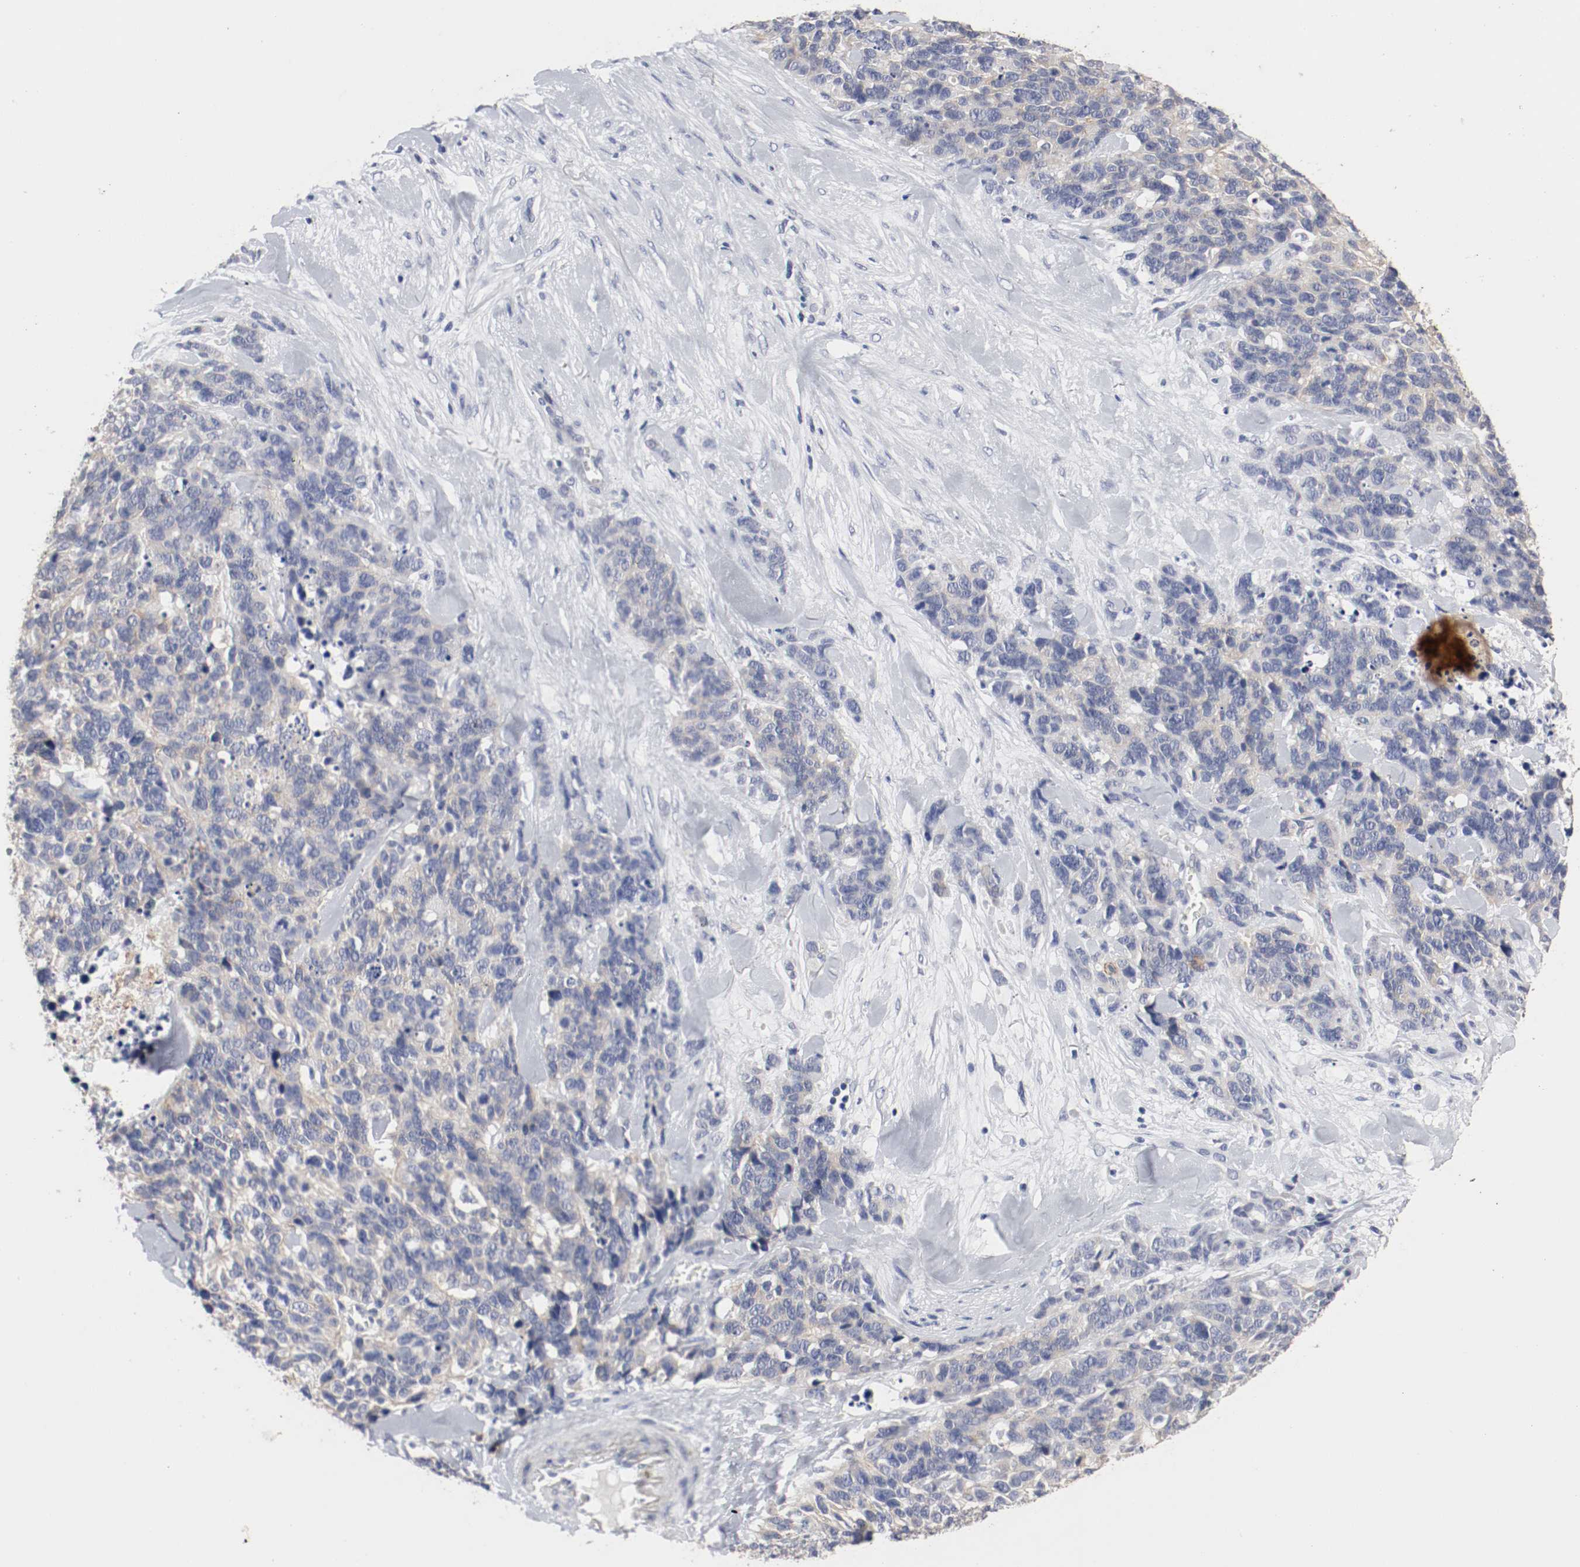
{"staining": {"intensity": "negative", "quantity": "none", "location": "none"}, "tissue": "lung cancer", "cell_type": "Tumor cells", "image_type": "cancer", "snomed": [{"axis": "morphology", "description": "Neoplasm, malignant, NOS"}, {"axis": "topography", "description": "Lung"}], "caption": "Immunohistochemistry (IHC) image of lung cancer (neoplasm (malignant)) stained for a protein (brown), which demonstrates no expression in tumor cells.", "gene": "KIT", "patient": {"sex": "female", "age": 58}}